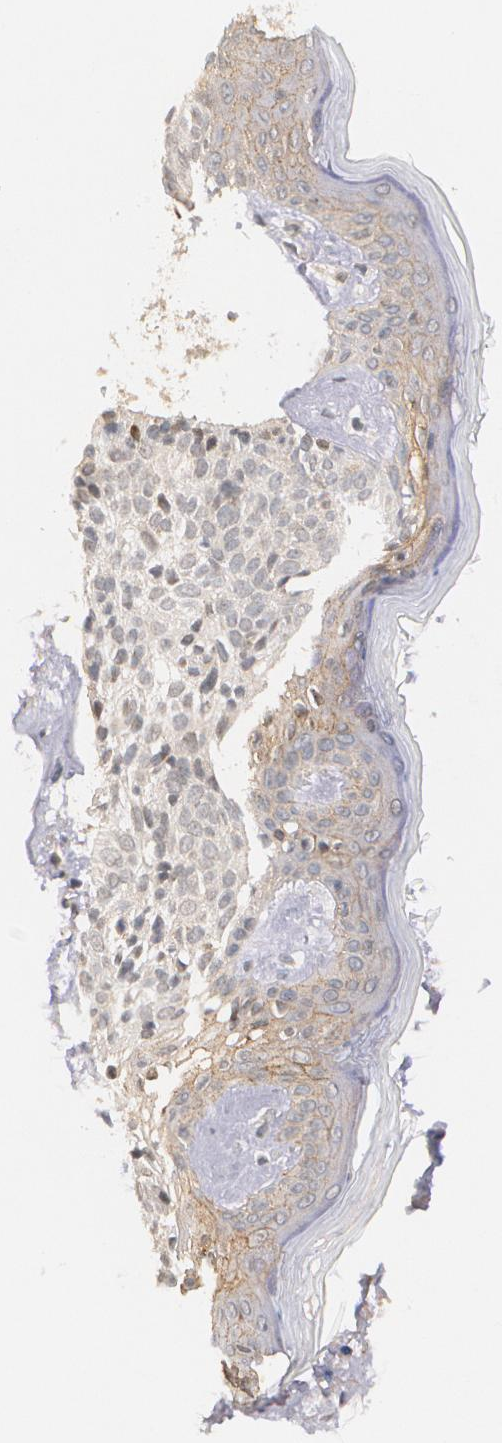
{"staining": {"intensity": "weak", "quantity": "25%-75%", "location": "cytoplasmic/membranous"}, "tissue": "skin cancer", "cell_type": "Tumor cells", "image_type": "cancer", "snomed": [{"axis": "morphology", "description": "Basal cell carcinoma"}, {"axis": "topography", "description": "Skin"}], "caption": "Skin cancer (basal cell carcinoma) was stained to show a protein in brown. There is low levels of weak cytoplasmic/membranous staining in approximately 25%-75% of tumor cells.", "gene": "IFNGR2", "patient": {"sex": "female", "age": 78}}